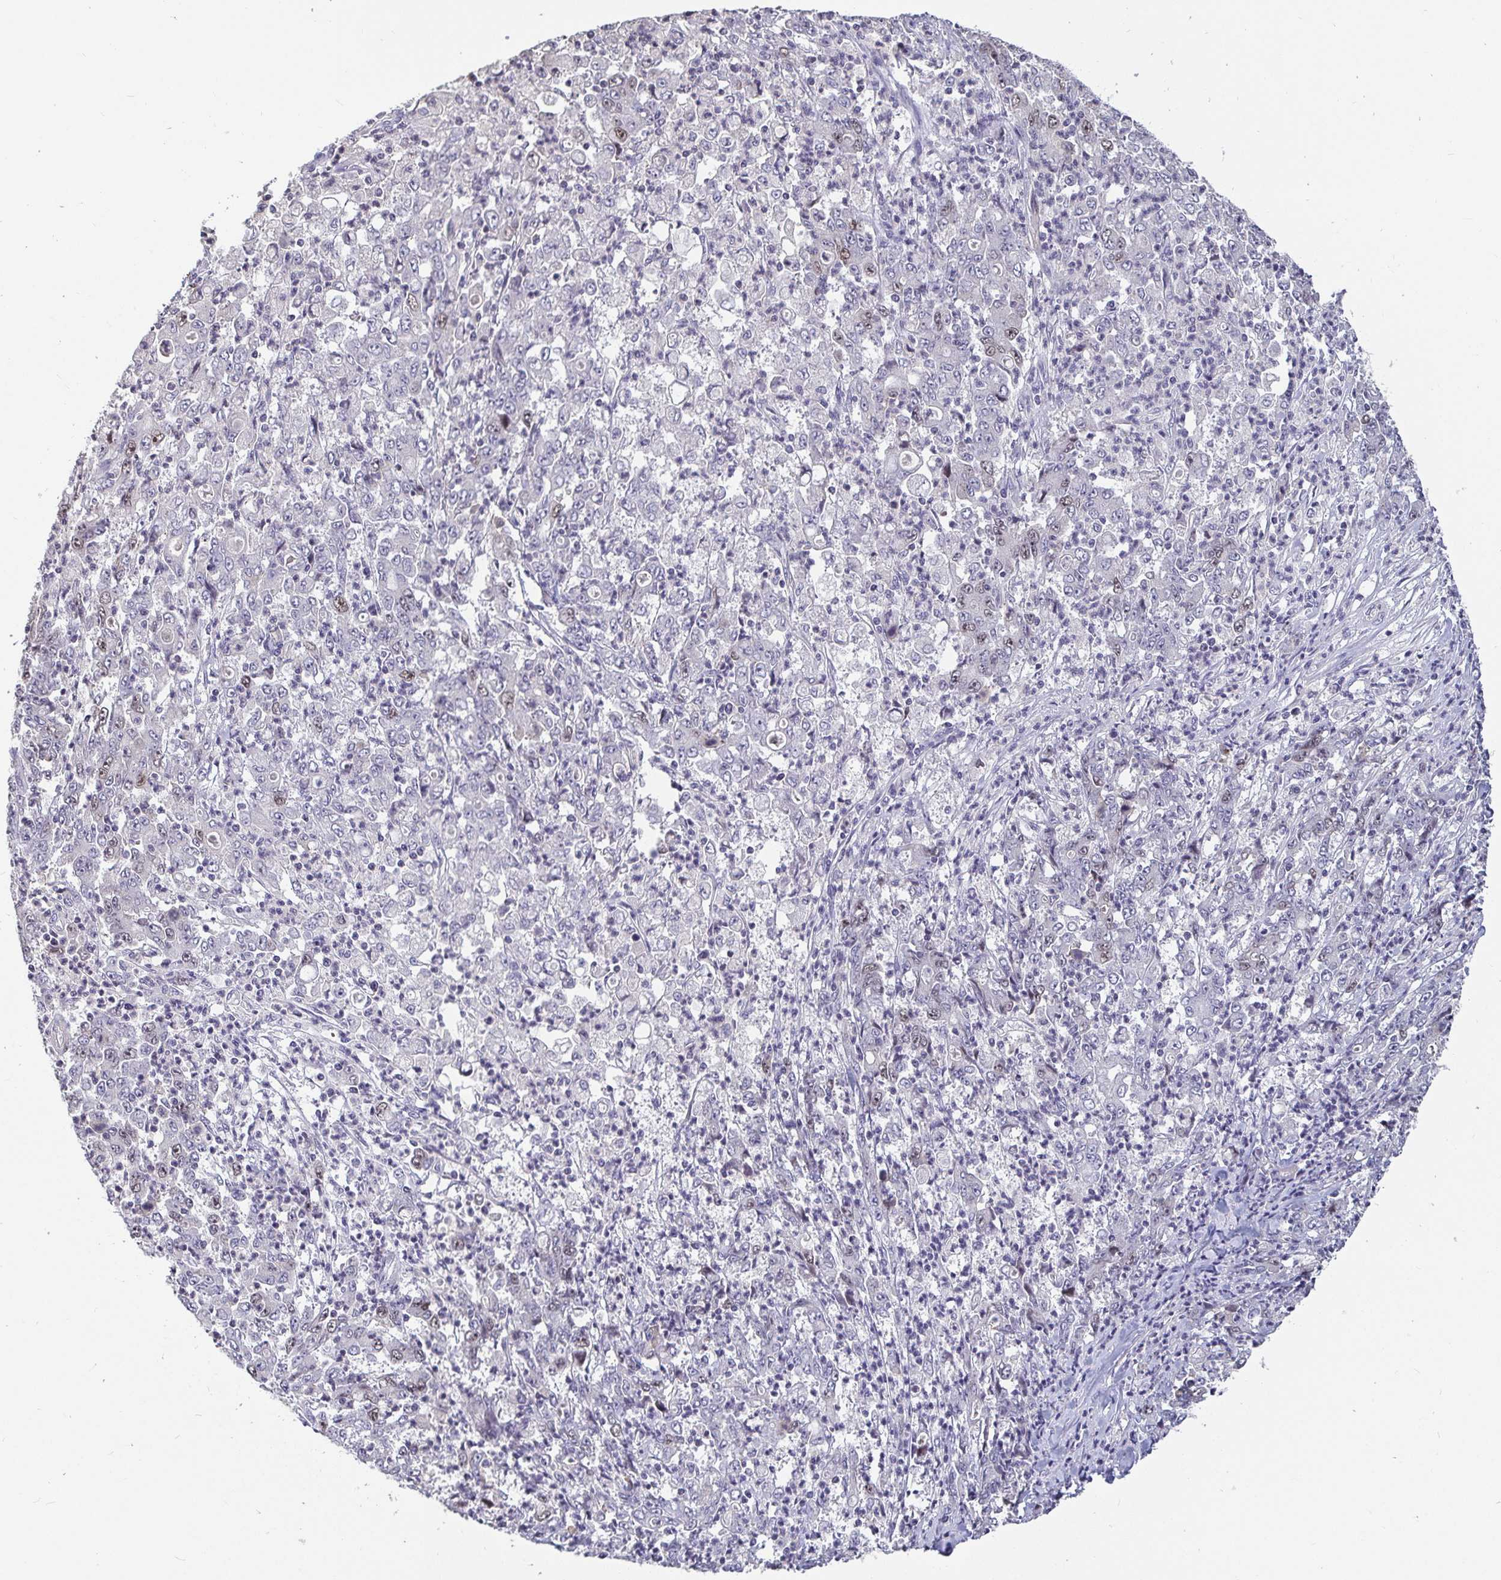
{"staining": {"intensity": "weak", "quantity": "<25%", "location": "nuclear"}, "tissue": "stomach cancer", "cell_type": "Tumor cells", "image_type": "cancer", "snomed": [{"axis": "morphology", "description": "Adenocarcinoma, NOS"}, {"axis": "topography", "description": "Stomach, lower"}], "caption": "A high-resolution image shows IHC staining of adenocarcinoma (stomach), which shows no significant positivity in tumor cells.", "gene": "ANLN", "patient": {"sex": "female", "age": 71}}